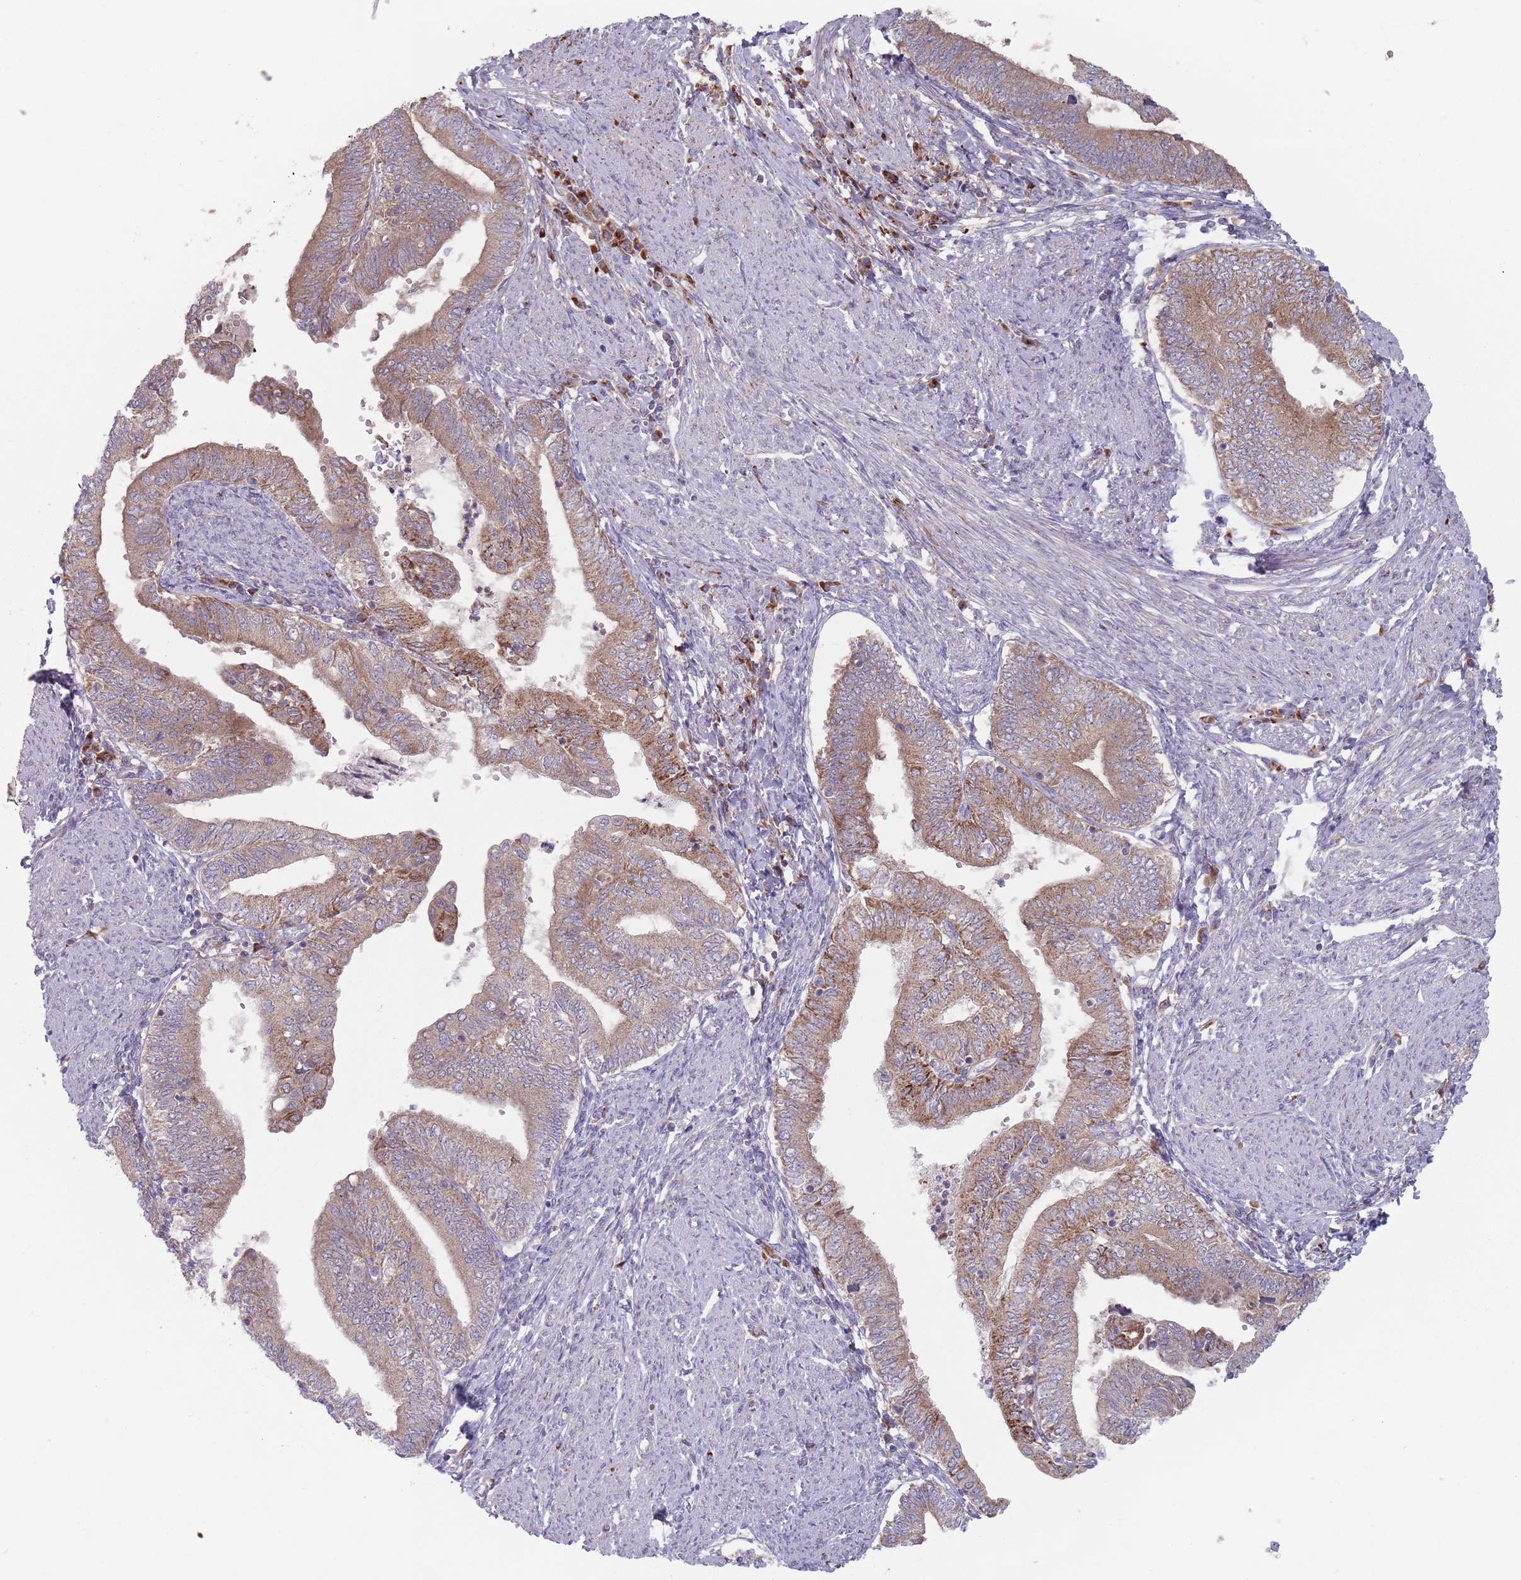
{"staining": {"intensity": "moderate", "quantity": ">75%", "location": "cytoplasmic/membranous"}, "tissue": "endometrial cancer", "cell_type": "Tumor cells", "image_type": "cancer", "snomed": [{"axis": "morphology", "description": "Adenocarcinoma, NOS"}, {"axis": "topography", "description": "Endometrium"}], "caption": "High-power microscopy captured an IHC photomicrograph of adenocarcinoma (endometrial), revealing moderate cytoplasmic/membranous expression in about >75% of tumor cells.", "gene": "OR10Q1", "patient": {"sex": "female", "age": 66}}